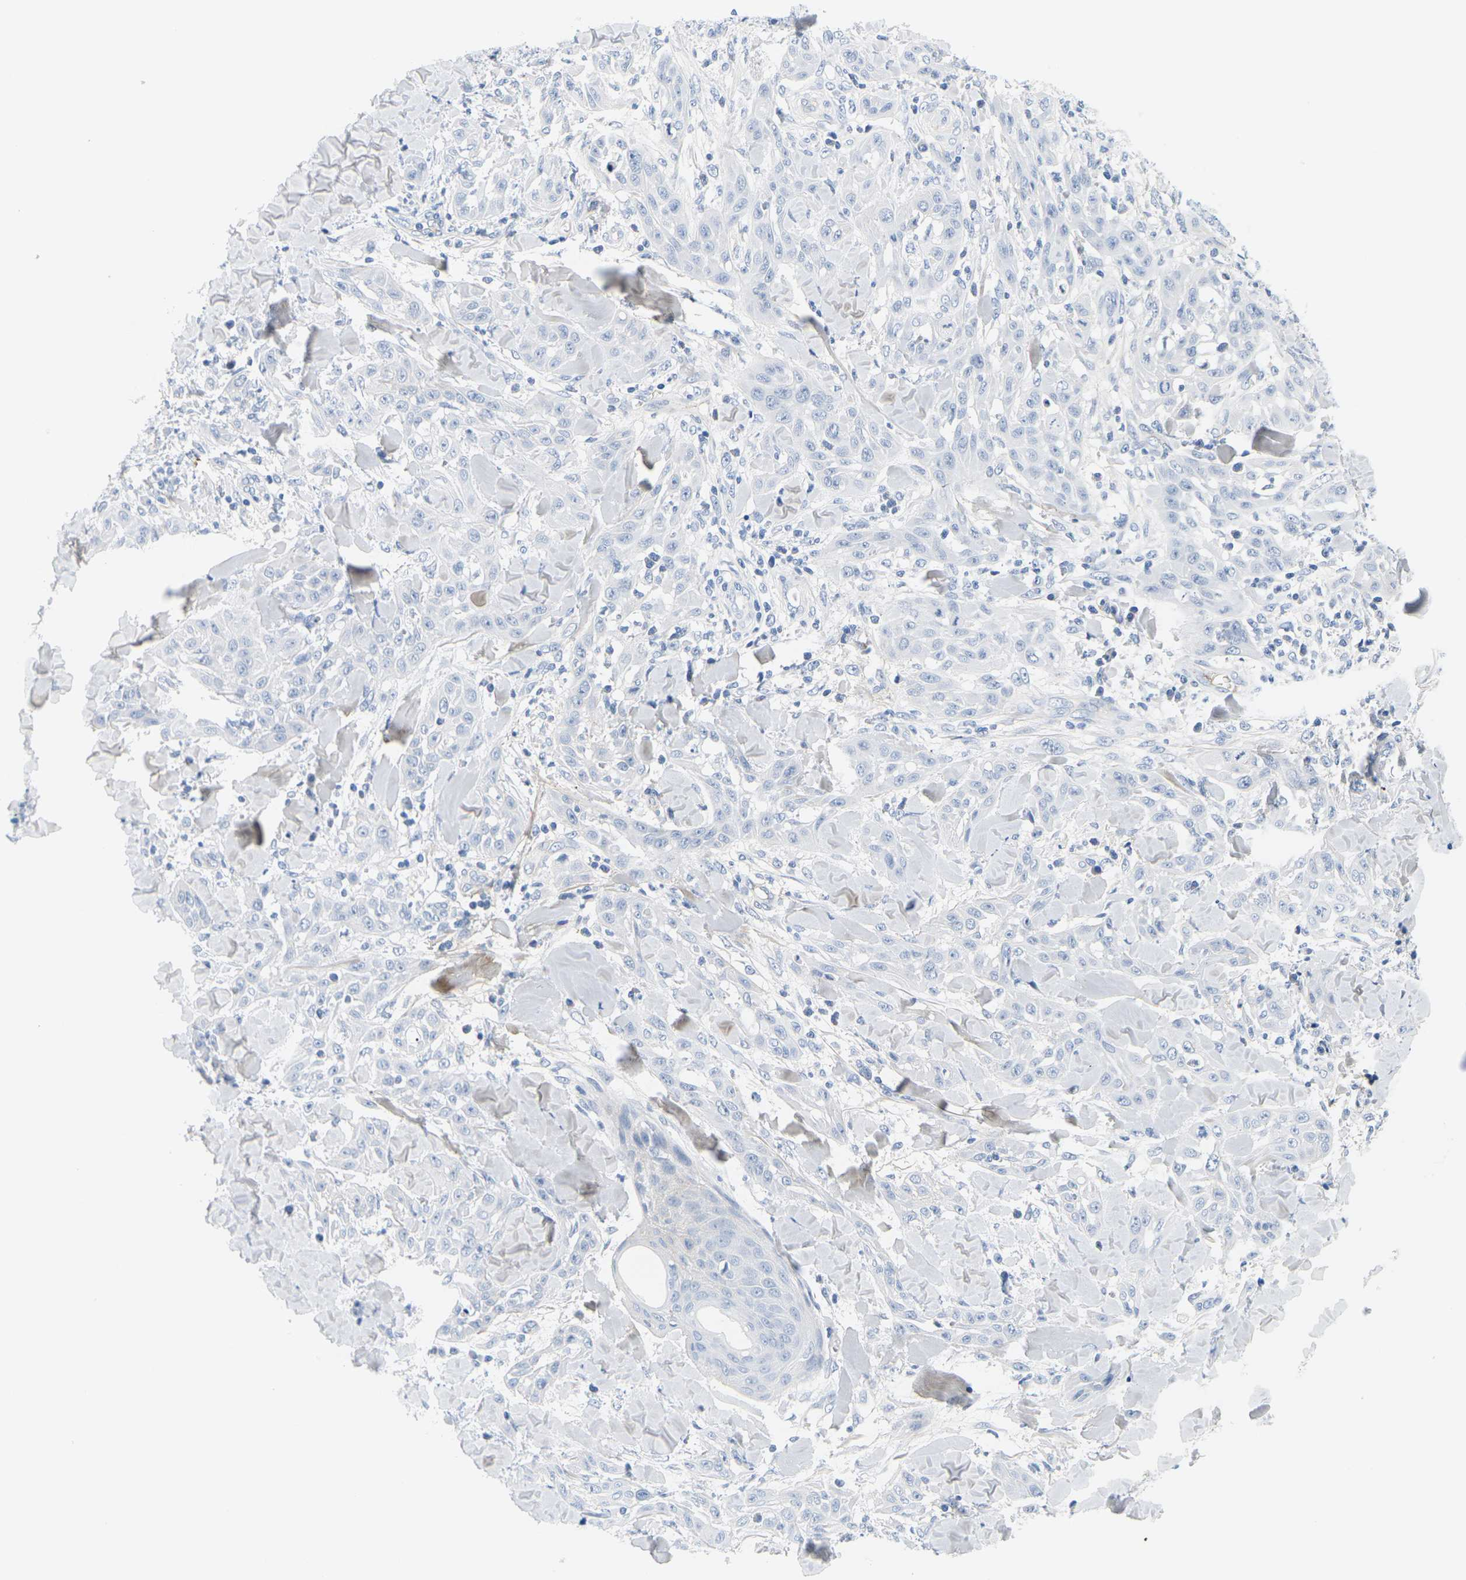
{"staining": {"intensity": "negative", "quantity": "none", "location": "none"}, "tissue": "skin cancer", "cell_type": "Tumor cells", "image_type": "cancer", "snomed": [{"axis": "morphology", "description": "Squamous cell carcinoma, NOS"}, {"axis": "topography", "description": "Skin"}], "caption": "Photomicrograph shows no significant protein positivity in tumor cells of skin cancer.", "gene": "APOB", "patient": {"sex": "male", "age": 24}}